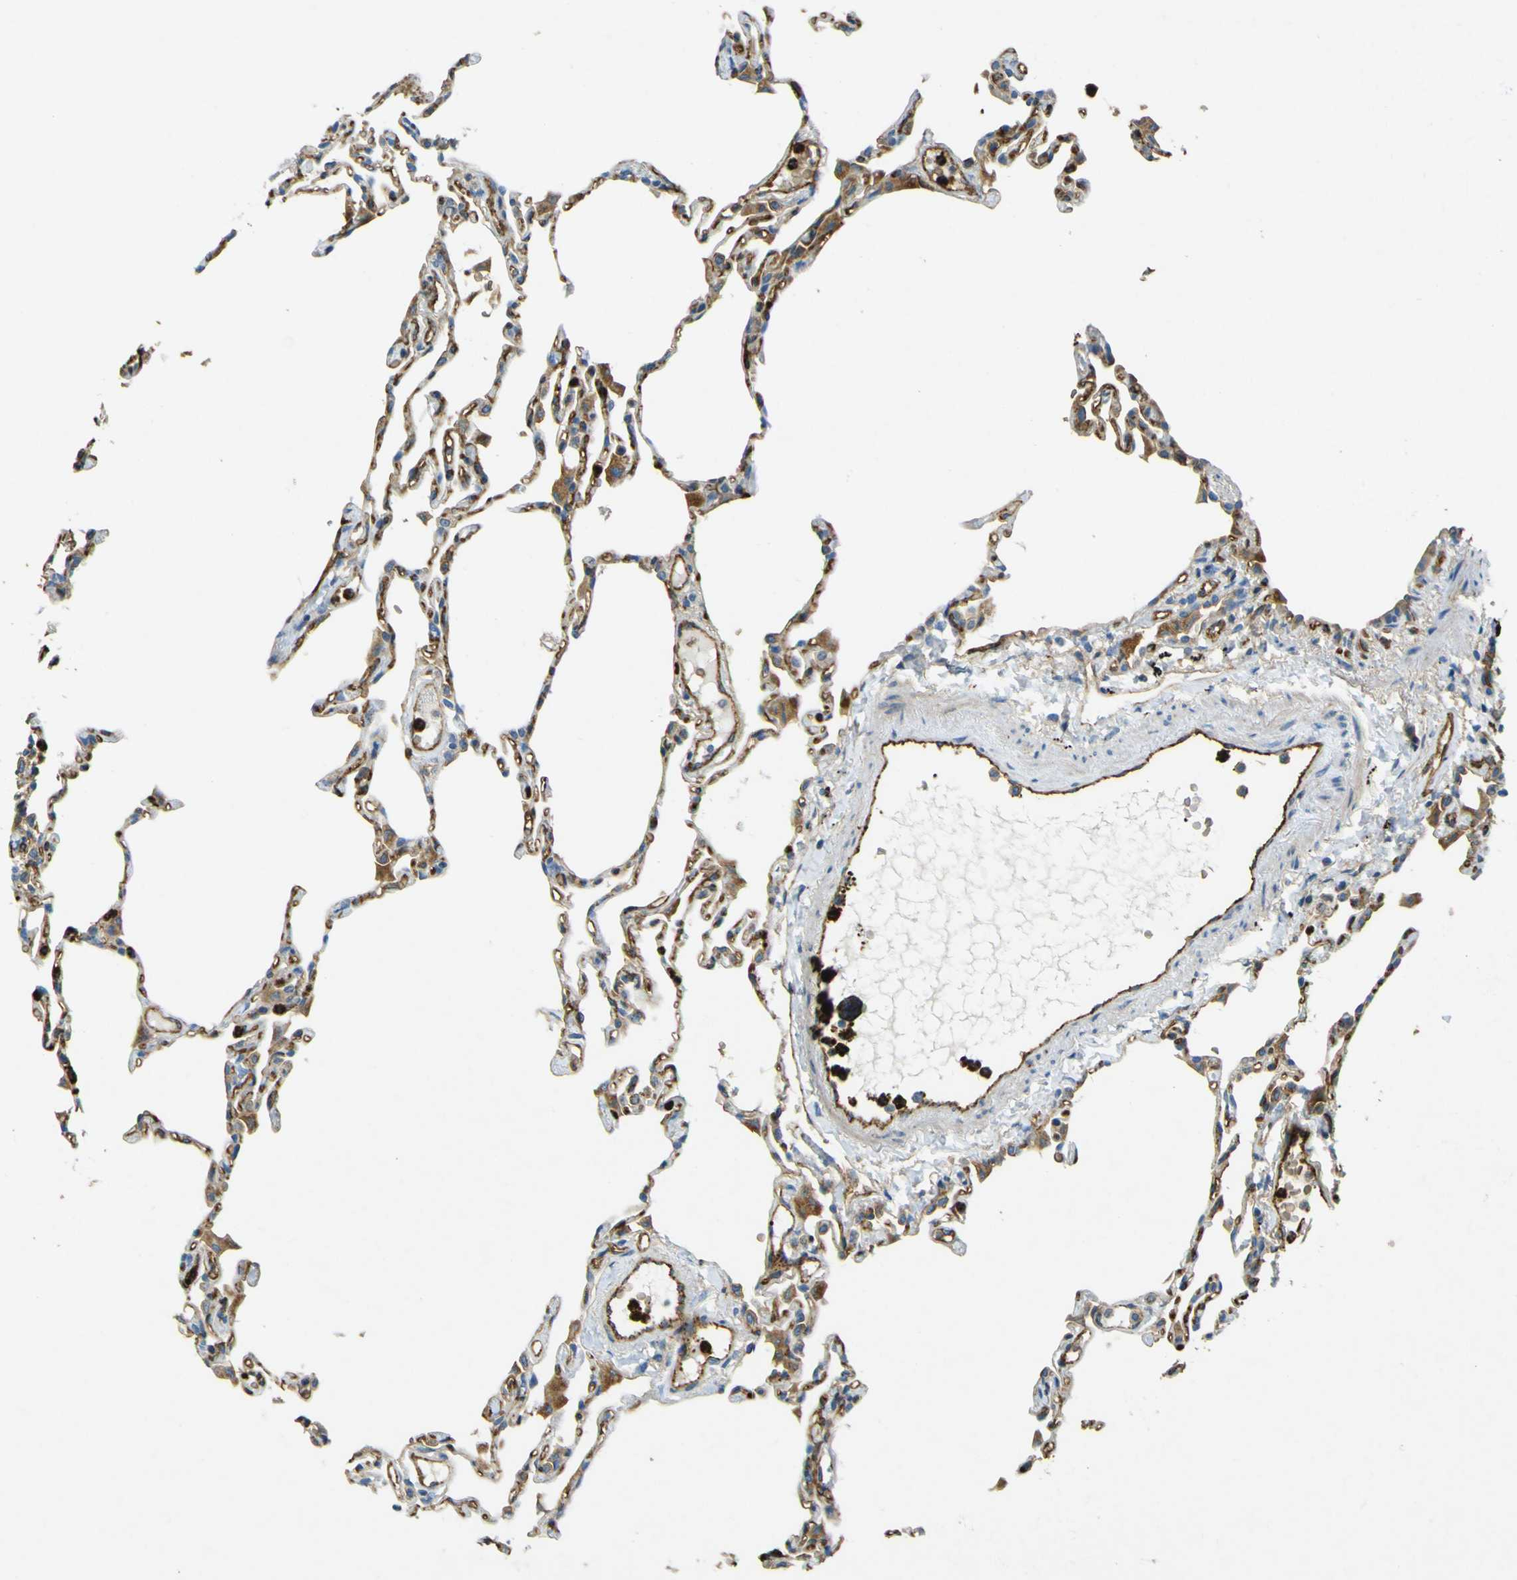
{"staining": {"intensity": "moderate", "quantity": "25%-75%", "location": "cytoplasmic/membranous"}, "tissue": "lung", "cell_type": "Alveolar cells", "image_type": "normal", "snomed": [{"axis": "morphology", "description": "Normal tissue, NOS"}, {"axis": "topography", "description": "Lung"}], "caption": "Immunohistochemical staining of normal lung exhibits medium levels of moderate cytoplasmic/membranous expression in approximately 25%-75% of alveolar cells.", "gene": "PLXDC1", "patient": {"sex": "female", "age": 49}}